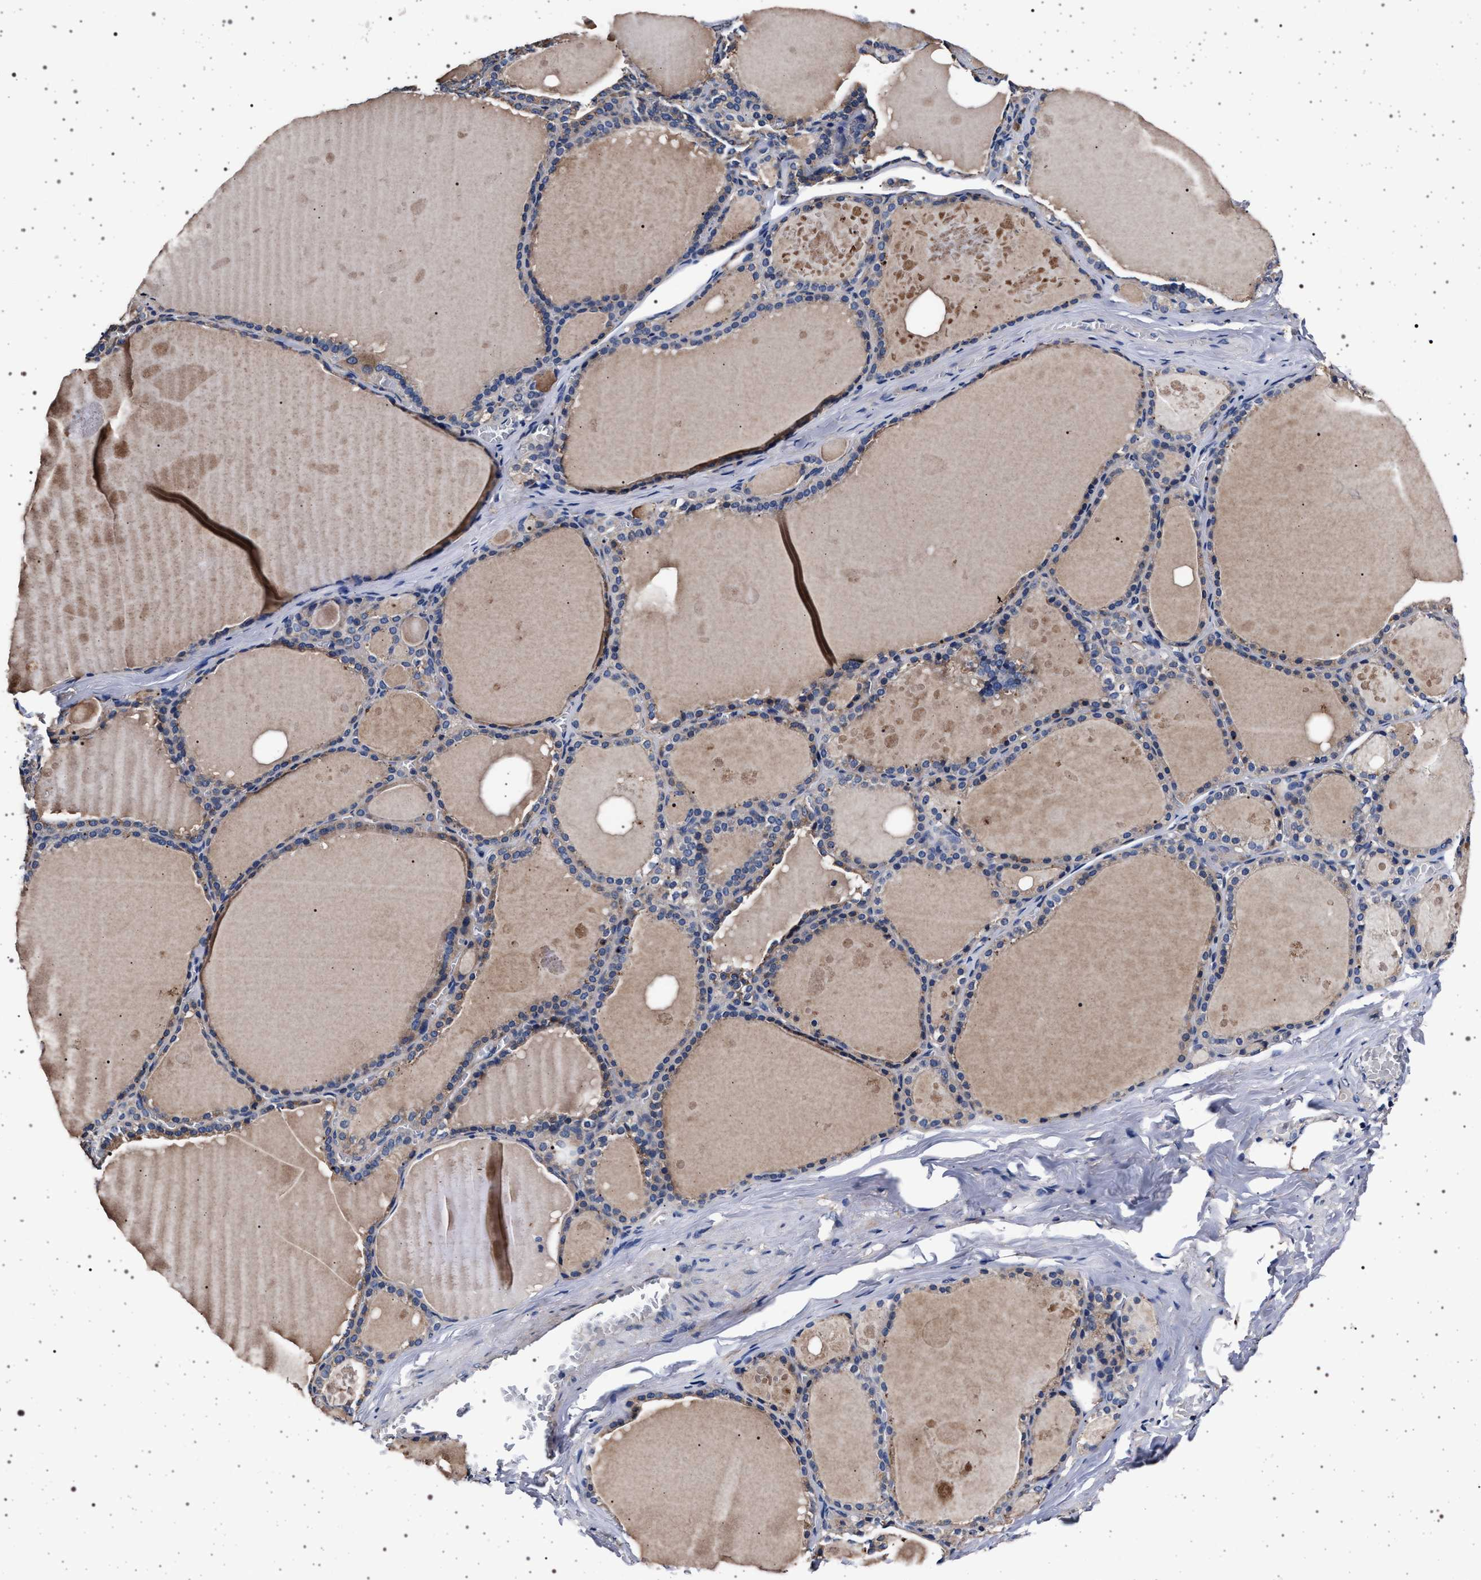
{"staining": {"intensity": "weak", "quantity": "25%-75%", "location": "cytoplasmic/membranous"}, "tissue": "thyroid gland", "cell_type": "Glandular cells", "image_type": "normal", "snomed": [{"axis": "morphology", "description": "Normal tissue, NOS"}, {"axis": "topography", "description": "Thyroid gland"}], "caption": "Benign thyroid gland shows weak cytoplasmic/membranous positivity in about 25%-75% of glandular cells, visualized by immunohistochemistry. (DAB = brown stain, brightfield microscopy at high magnification).", "gene": "MAP3K2", "patient": {"sex": "male", "age": 56}}